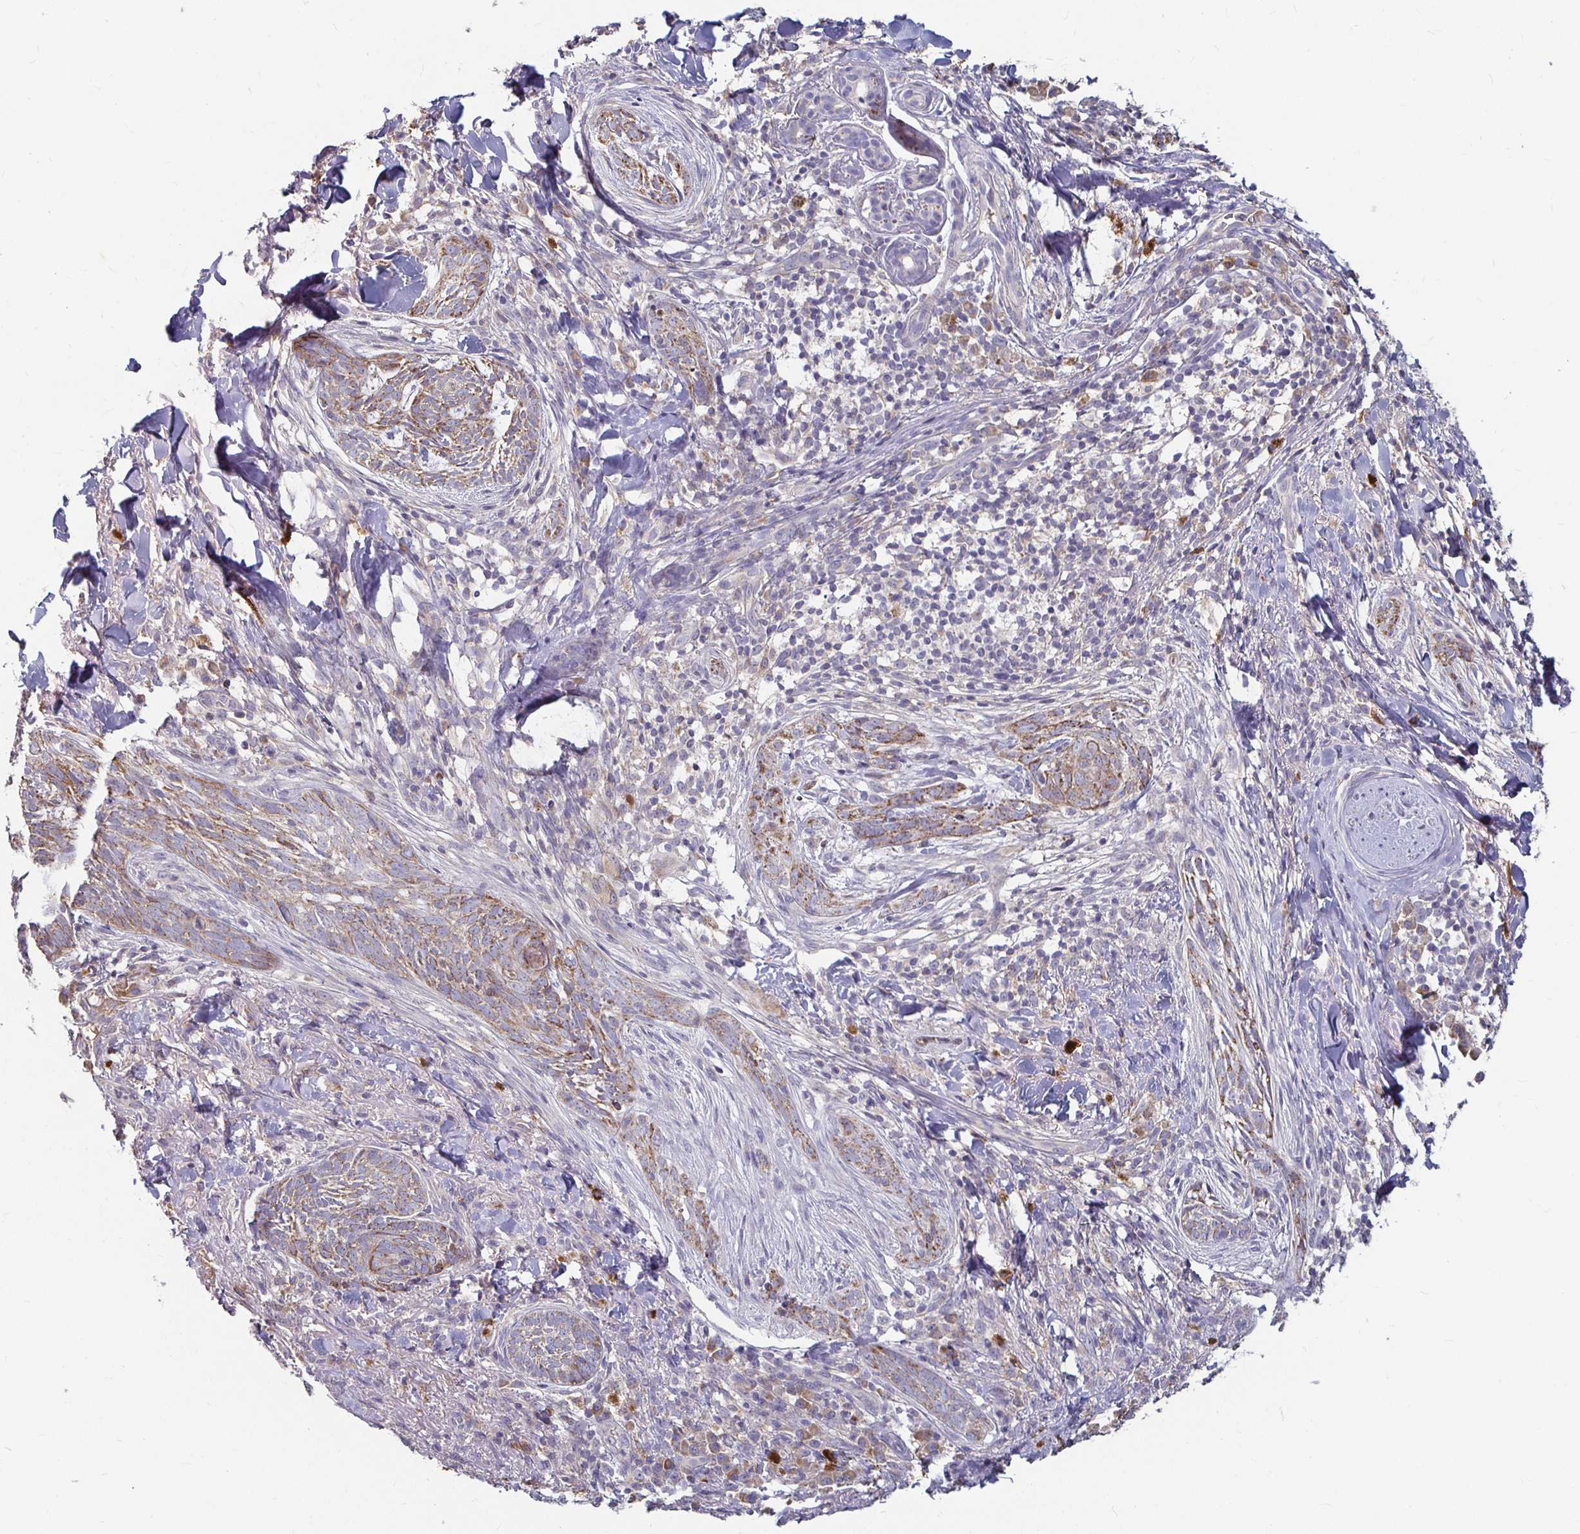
{"staining": {"intensity": "weak", "quantity": ">75%", "location": "cytoplasmic/membranous"}, "tissue": "skin cancer", "cell_type": "Tumor cells", "image_type": "cancer", "snomed": [{"axis": "morphology", "description": "Basal cell carcinoma"}, {"axis": "topography", "description": "Skin"}], "caption": "This is a micrograph of immunohistochemistry (IHC) staining of skin cancer (basal cell carcinoma), which shows weak positivity in the cytoplasmic/membranous of tumor cells.", "gene": "RNF144B", "patient": {"sex": "female", "age": 93}}